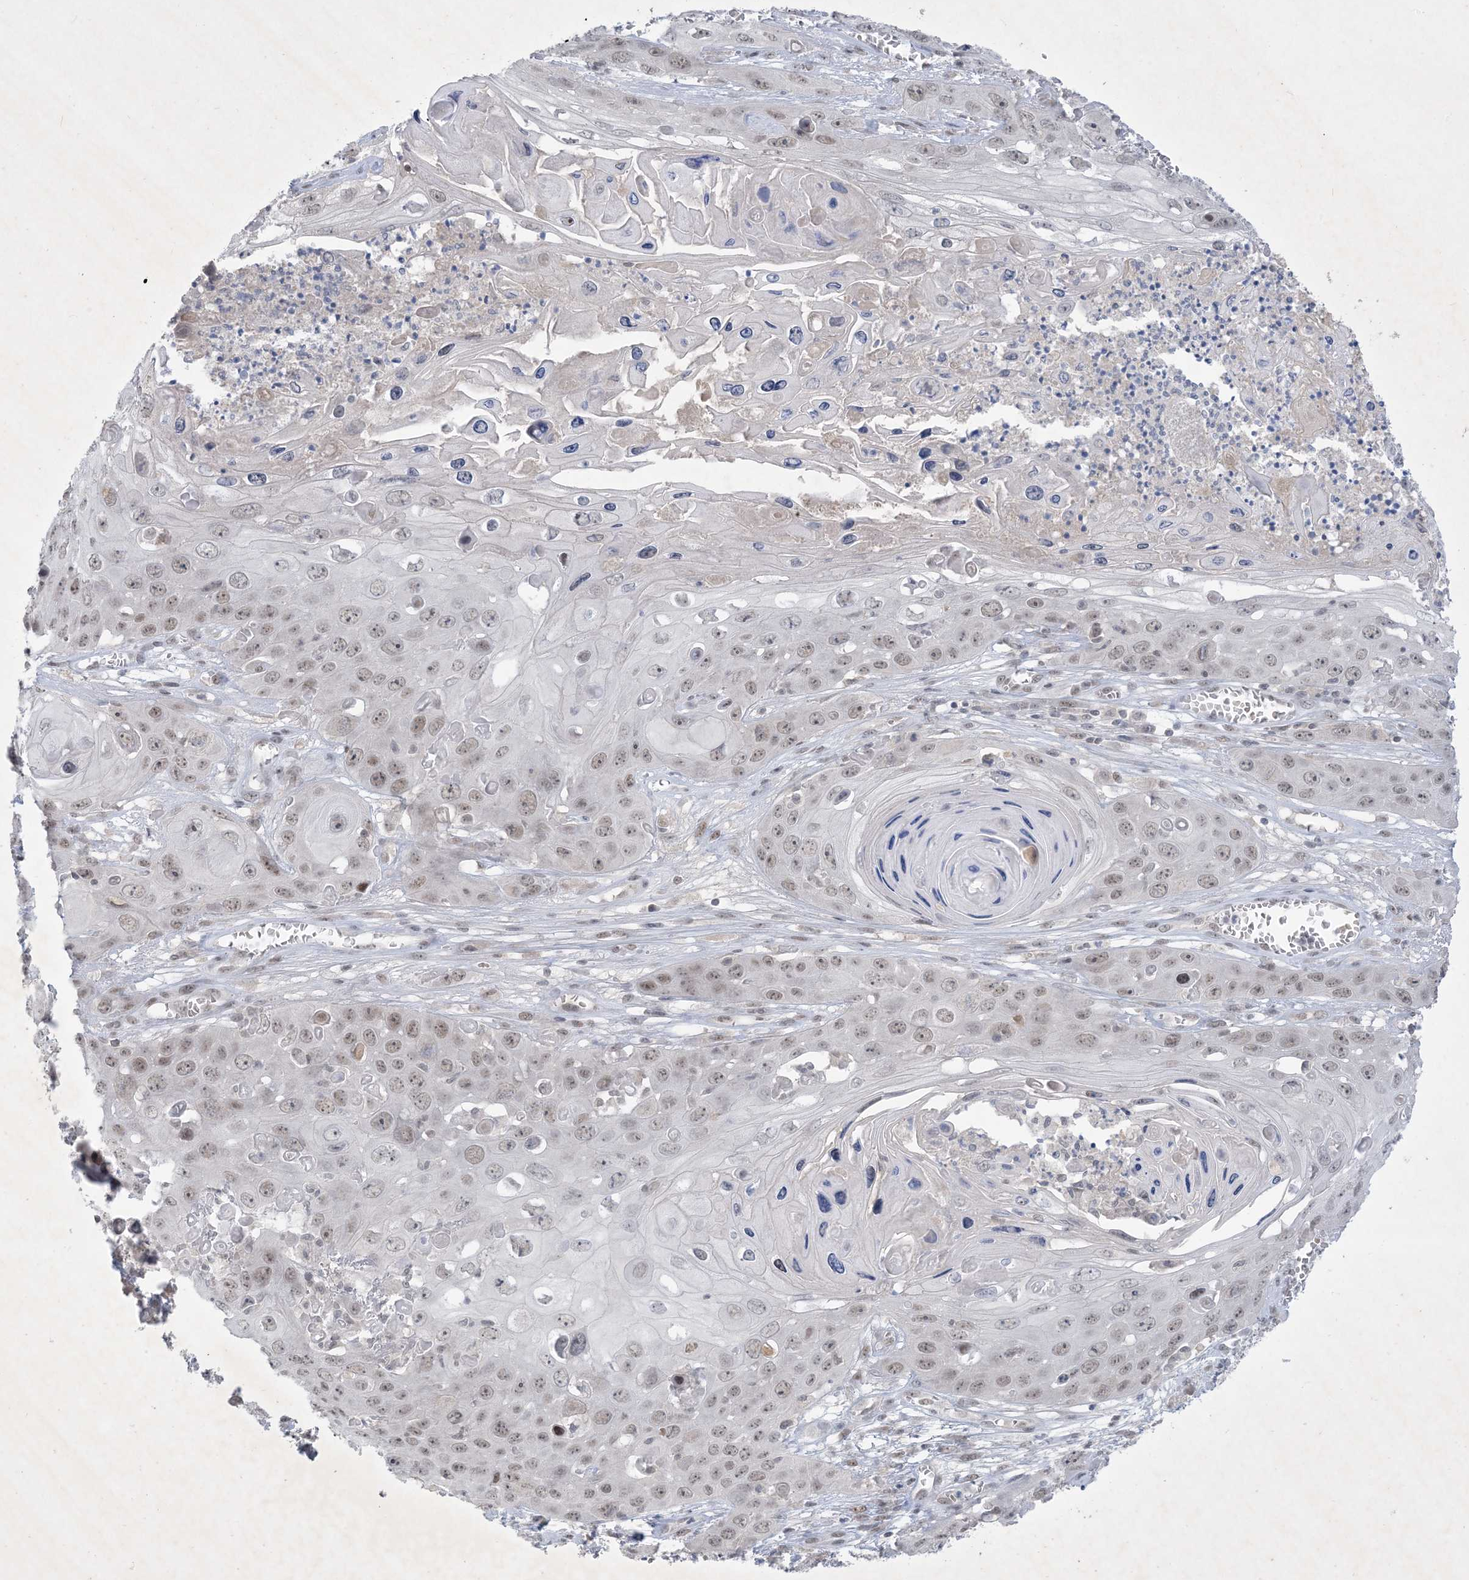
{"staining": {"intensity": "weak", "quantity": ">75%", "location": "nuclear"}, "tissue": "skin cancer", "cell_type": "Tumor cells", "image_type": "cancer", "snomed": [{"axis": "morphology", "description": "Squamous cell carcinoma, NOS"}, {"axis": "topography", "description": "Skin"}], "caption": "Immunohistochemistry staining of skin squamous cell carcinoma, which demonstrates low levels of weak nuclear positivity in approximately >75% of tumor cells indicating weak nuclear protein expression. The staining was performed using DAB (3,3'-diaminobenzidine) (brown) for protein detection and nuclei were counterstained in hematoxylin (blue).", "gene": "ZNF674", "patient": {"sex": "male", "age": 55}}